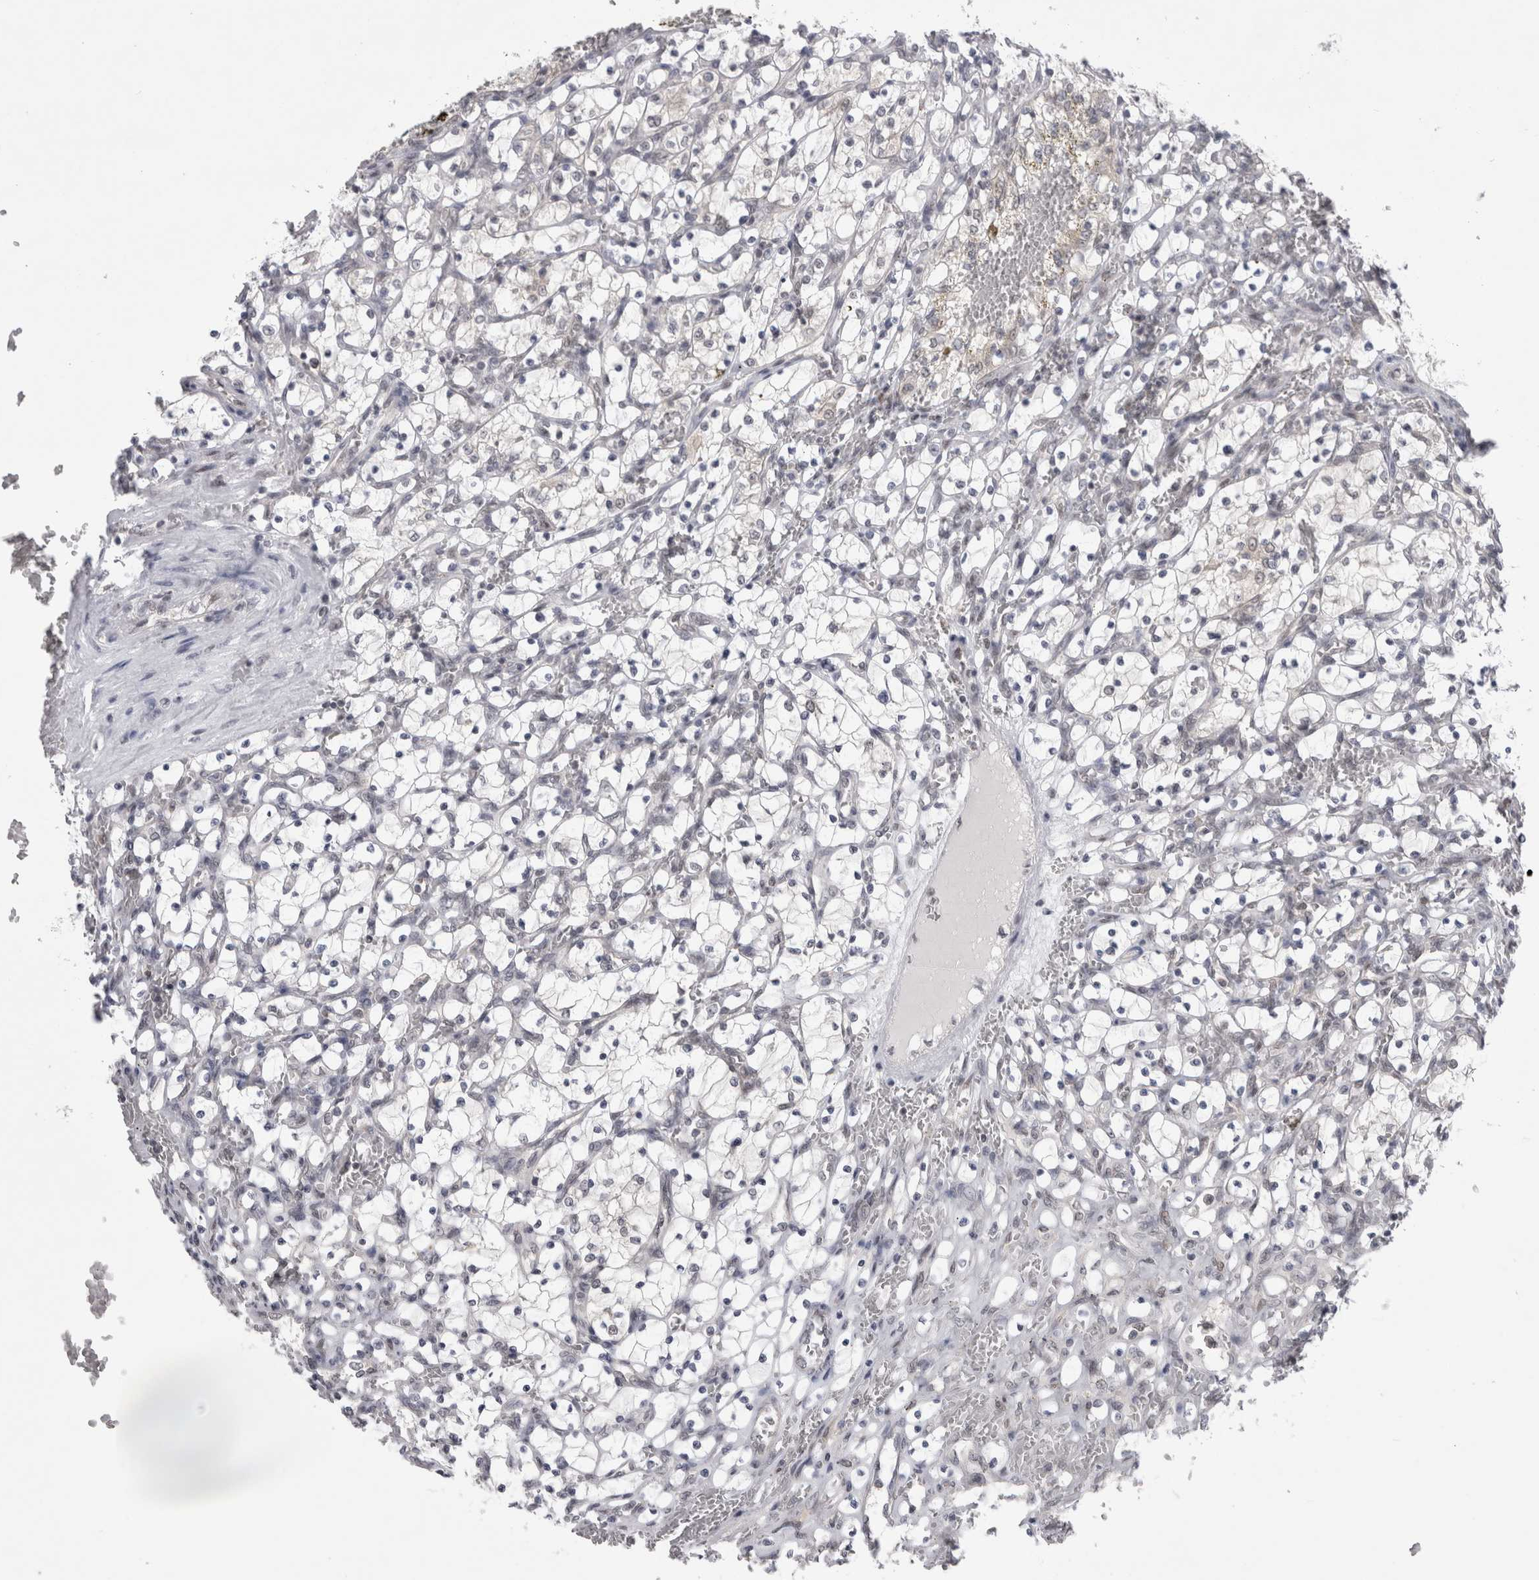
{"staining": {"intensity": "negative", "quantity": "none", "location": "none"}, "tissue": "renal cancer", "cell_type": "Tumor cells", "image_type": "cancer", "snomed": [{"axis": "morphology", "description": "Adenocarcinoma, NOS"}, {"axis": "topography", "description": "Kidney"}], "caption": "Renal cancer stained for a protein using IHC shows no staining tumor cells.", "gene": "PSMB2", "patient": {"sex": "female", "age": 69}}